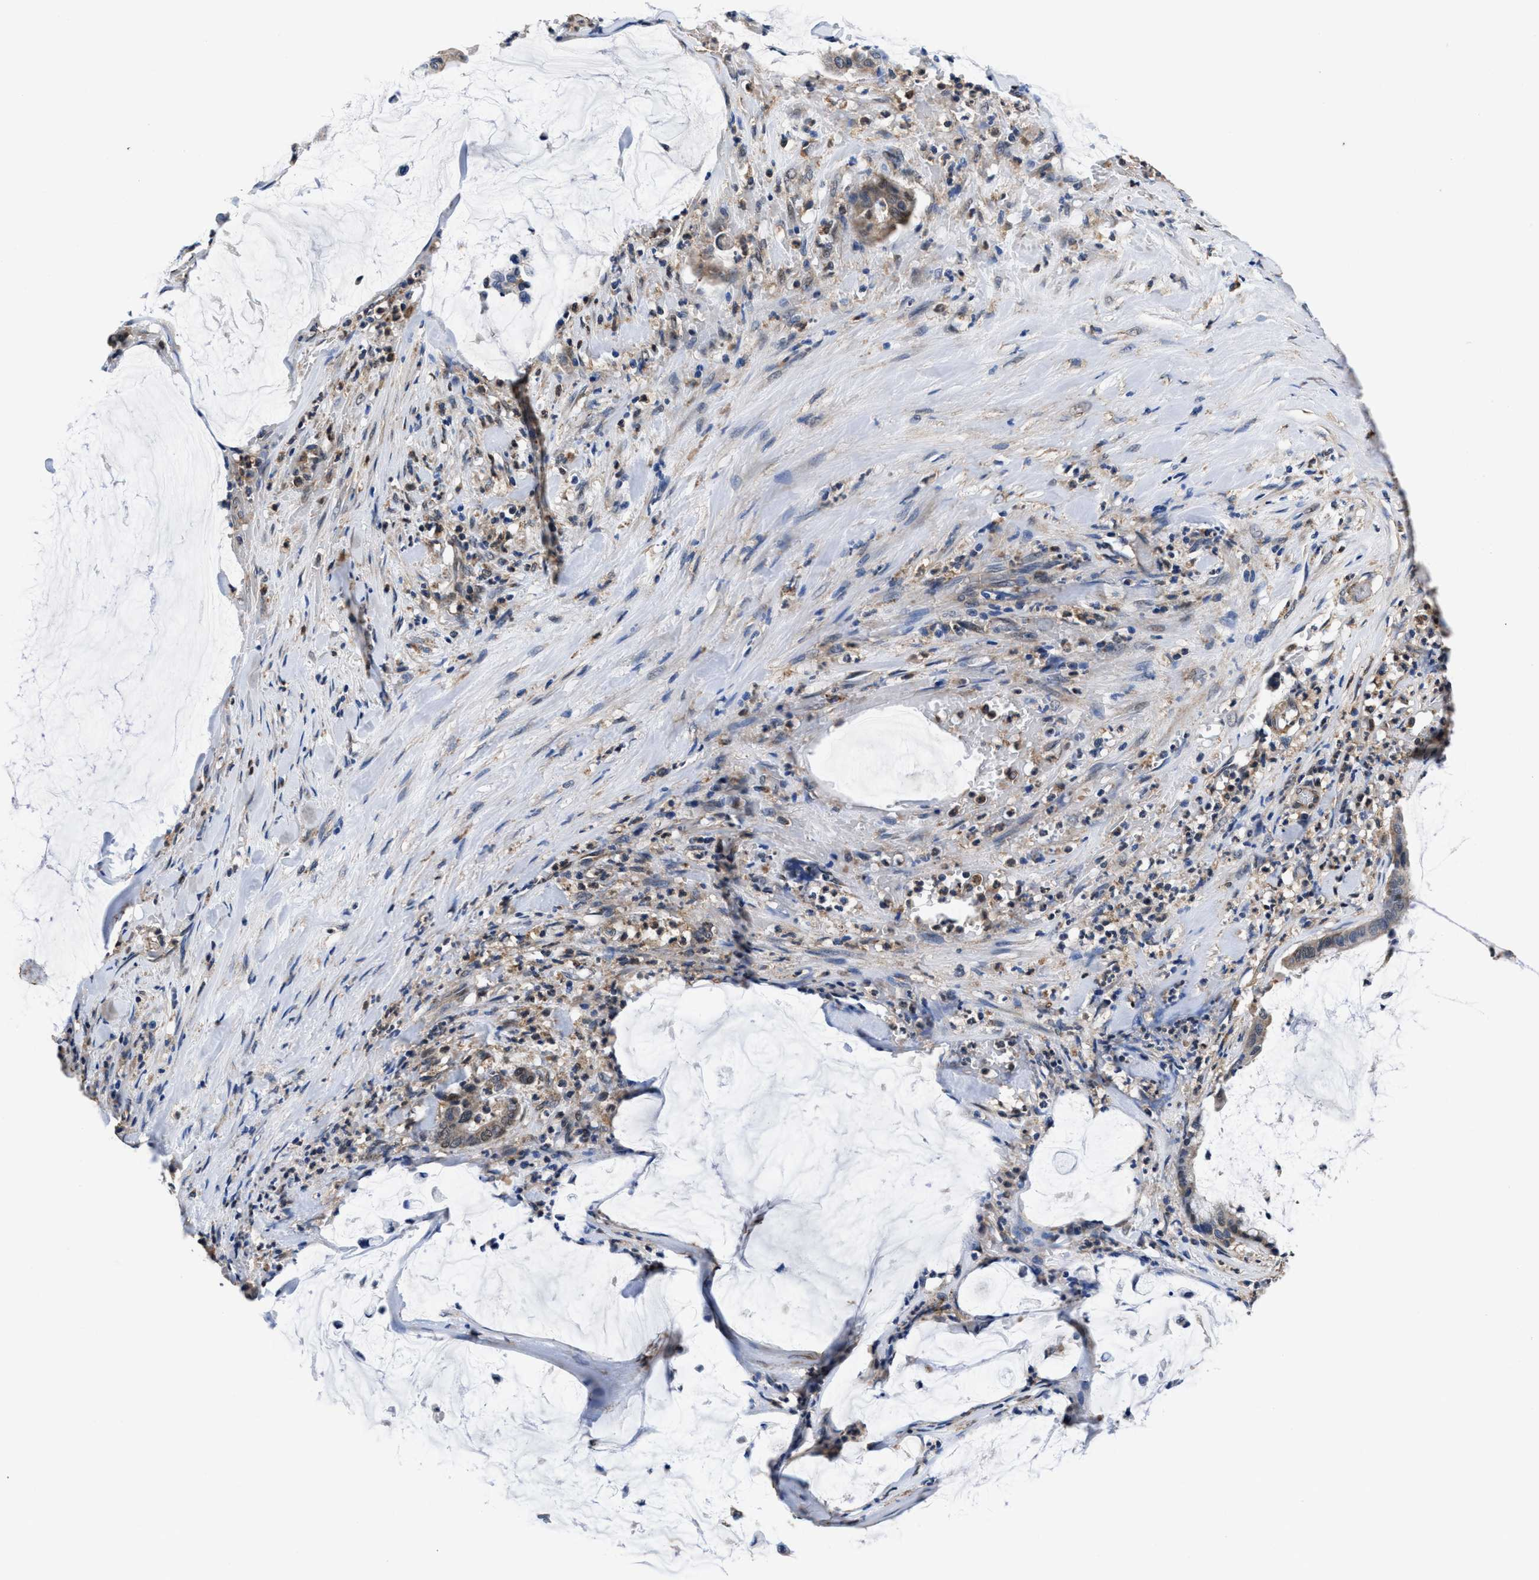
{"staining": {"intensity": "weak", "quantity": ">75%", "location": "cytoplasmic/membranous"}, "tissue": "pancreatic cancer", "cell_type": "Tumor cells", "image_type": "cancer", "snomed": [{"axis": "morphology", "description": "Adenocarcinoma, NOS"}, {"axis": "topography", "description": "Pancreas"}], "caption": "DAB immunohistochemical staining of human pancreatic adenocarcinoma reveals weak cytoplasmic/membranous protein positivity in about >75% of tumor cells.", "gene": "ACLY", "patient": {"sex": "male", "age": 41}}